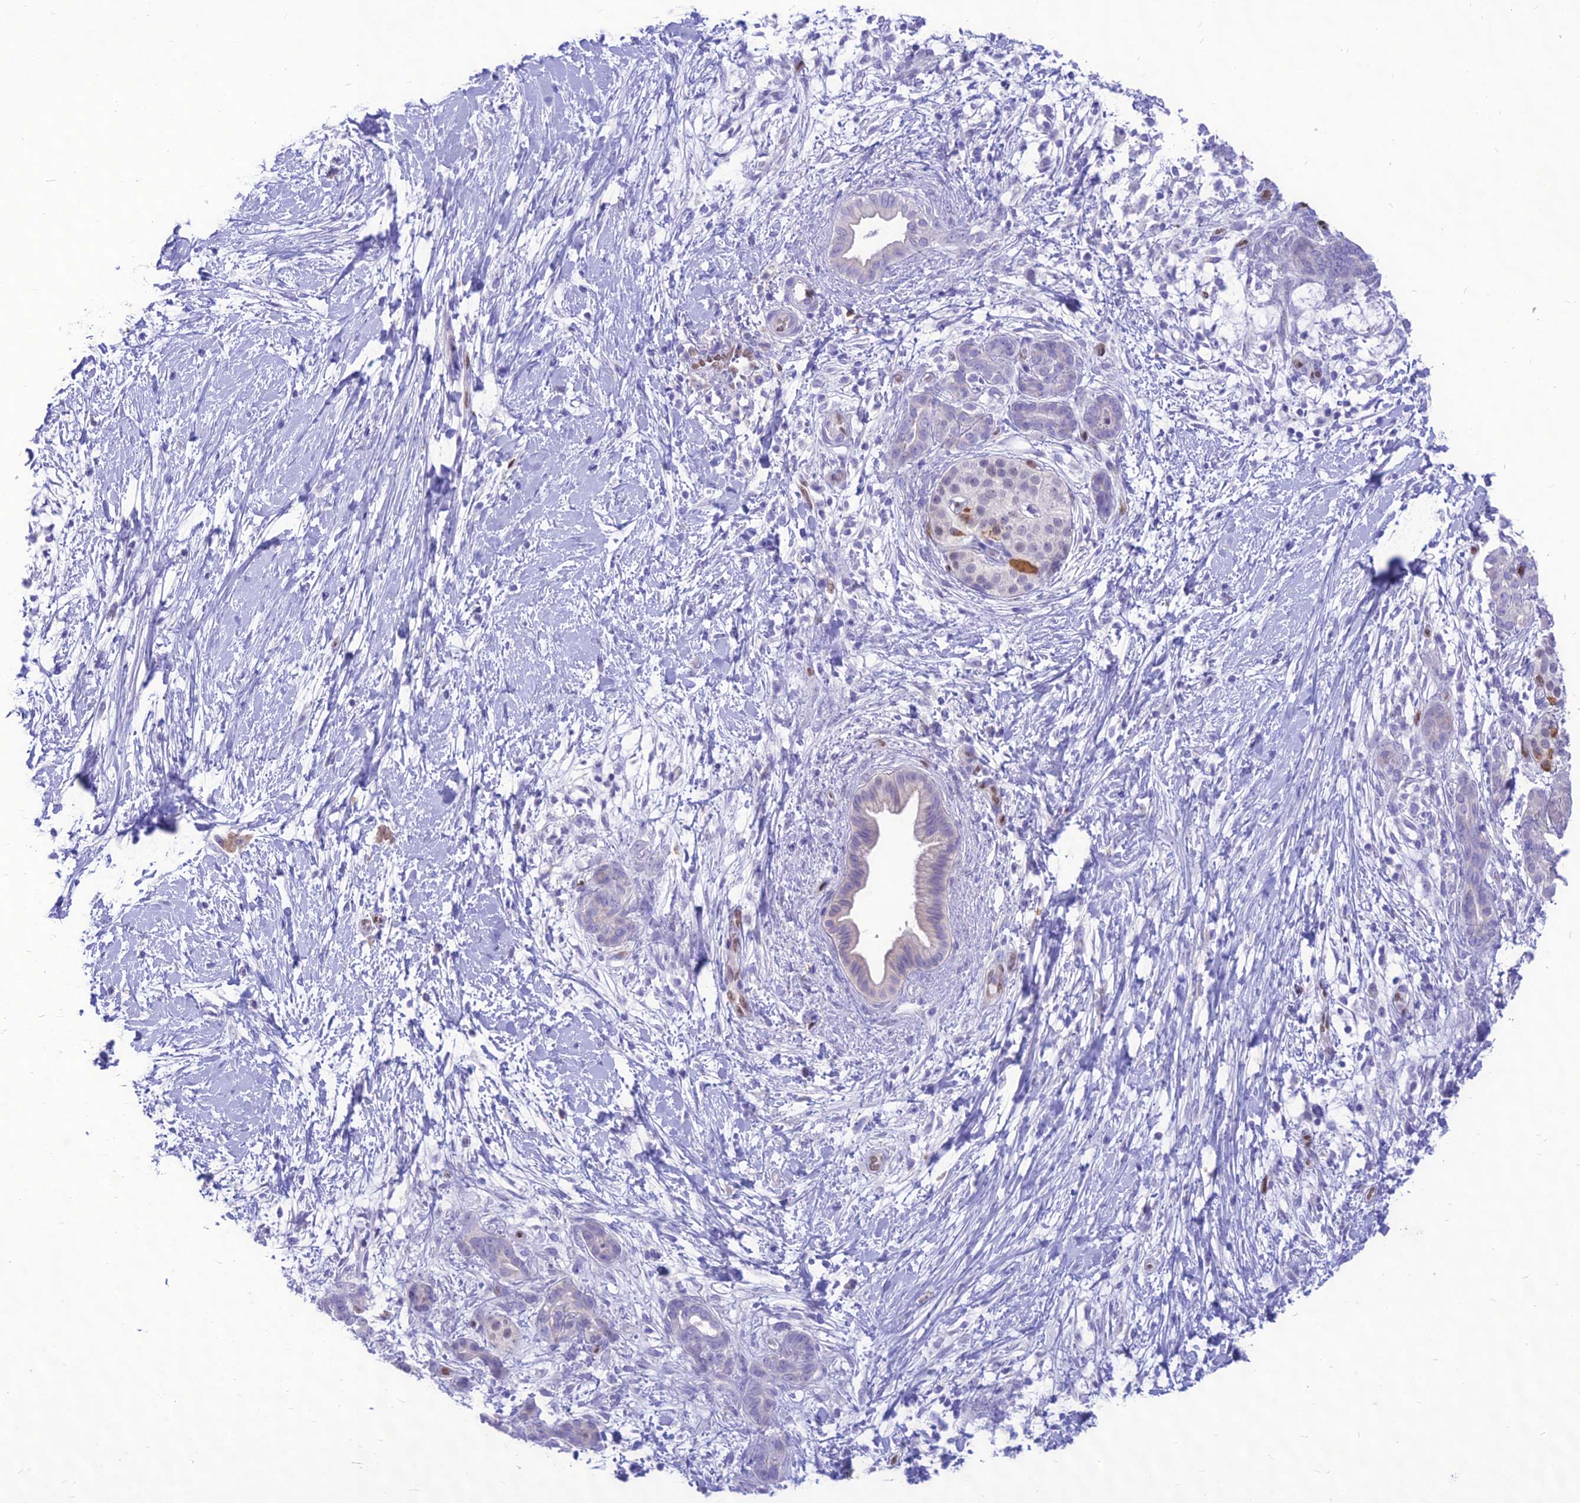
{"staining": {"intensity": "negative", "quantity": "none", "location": "none"}, "tissue": "pancreatic cancer", "cell_type": "Tumor cells", "image_type": "cancer", "snomed": [{"axis": "morphology", "description": "Adenocarcinoma, NOS"}, {"axis": "topography", "description": "Pancreas"}], "caption": "A histopathology image of pancreatic cancer (adenocarcinoma) stained for a protein demonstrates no brown staining in tumor cells.", "gene": "NOVA2", "patient": {"sex": "male", "age": 58}}